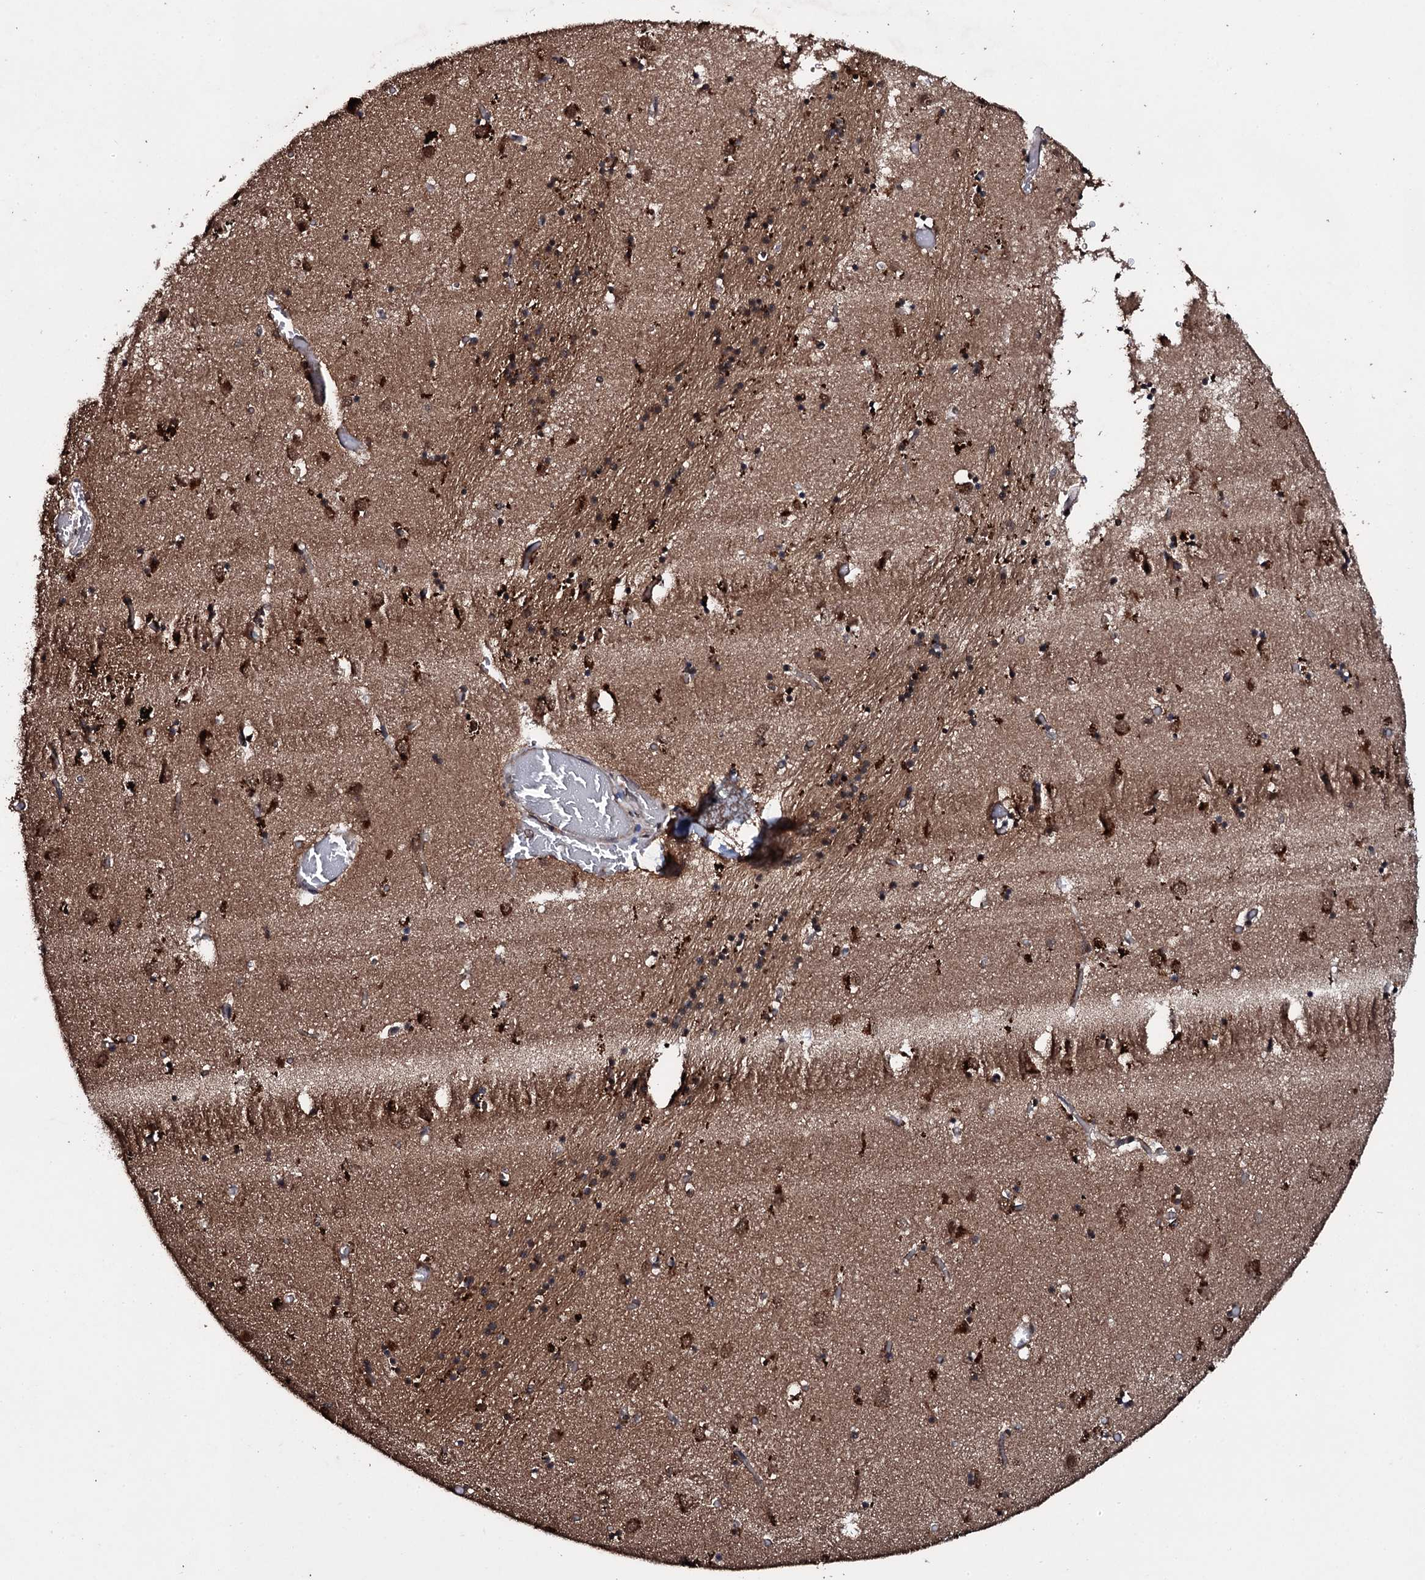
{"staining": {"intensity": "moderate", "quantity": "<25%", "location": "nuclear"}, "tissue": "caudate", "cell_type": "Glial cells", "image_type": "normal", "snomed": [{"axis": "morphology", "description": "Normal tissue, NOS"}, {"axis": "topography", "description": "Lateral ventricle wall"}], "caption": "A brown stain highlights moderate nuclear staining of a protein in glial cells of benign caudate.", "gene": "MRPS31", "patient": {"sex": "male", "age": 70}}